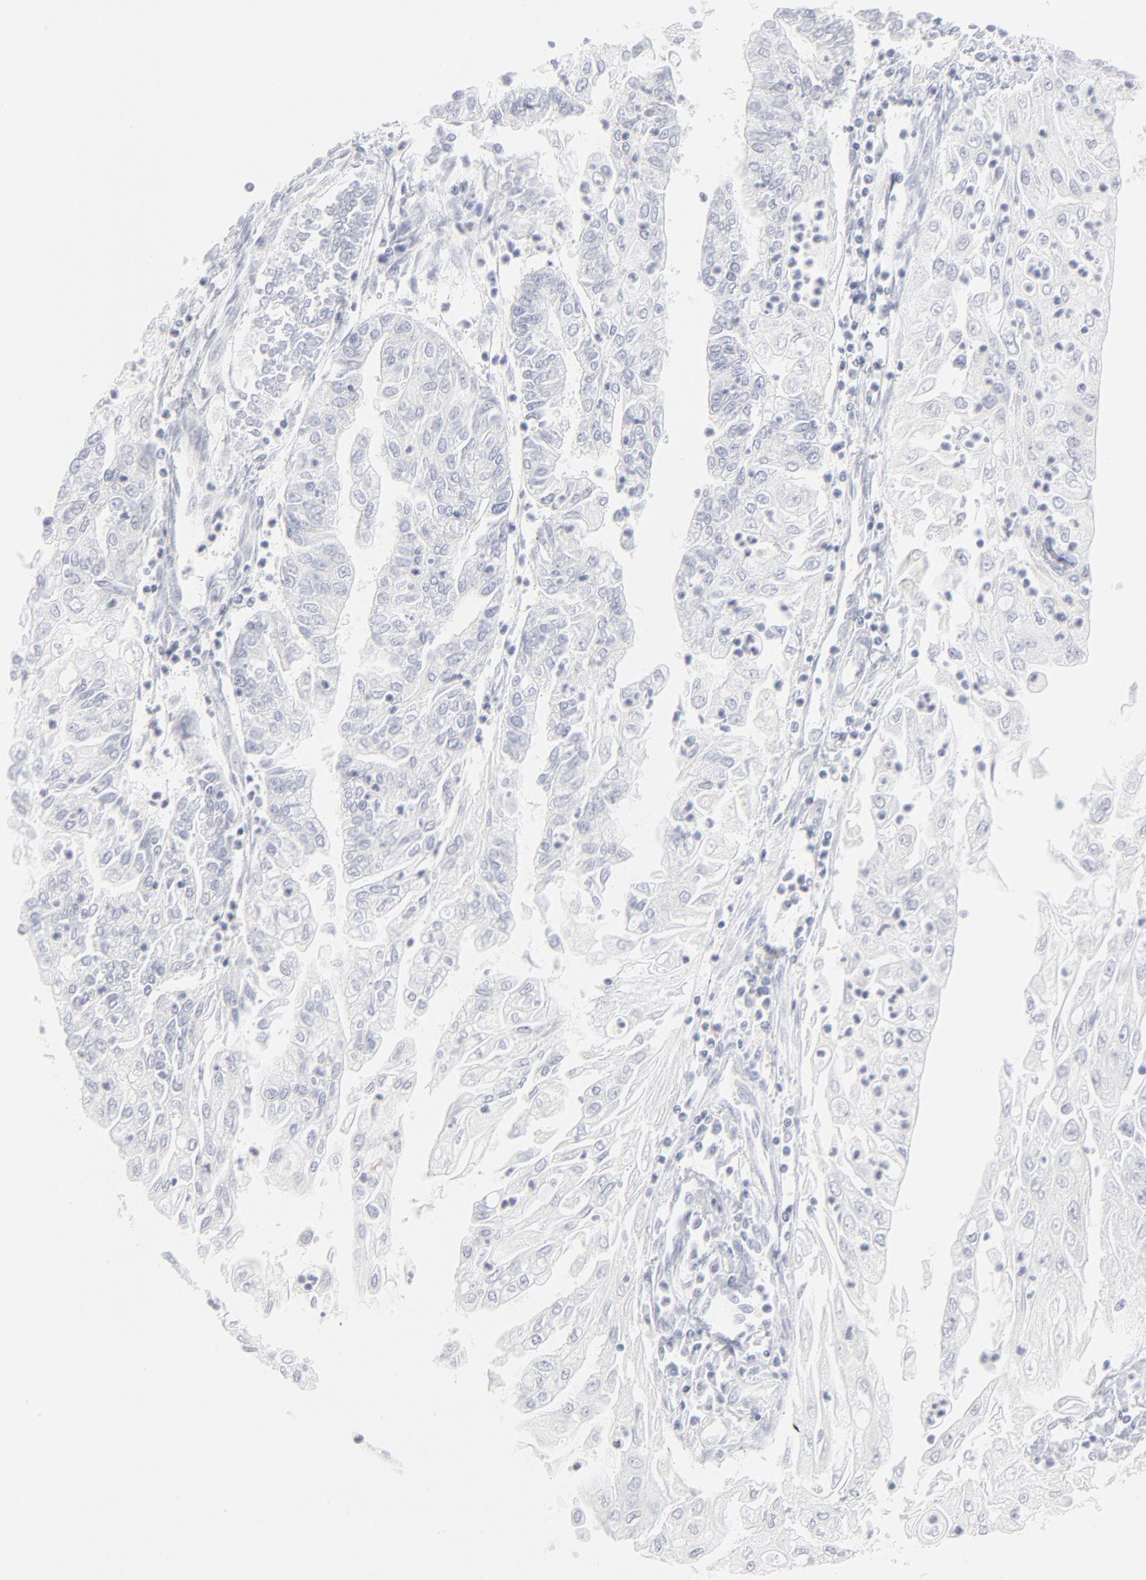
{"staining": {"intensity": "negative", "quantity": "none", "location": "none"}, "tissue": "endometrial cancer", "cell_type": "Tumor cells", "image_type": "cancer", "snomed": [{"axis": "morphology", "description": "Adenocarcinoma, NOS"}, {"axis": "topography", "description": "Endometrium"}], "caption": "DAB (3,3'-diaminobenzidine) immunohistochemical staining of human endometrial cancer demonstrates no significant expression in tumor cells.", "gene": "CCR7", "patient": {"sex": "female", "age": 75}}